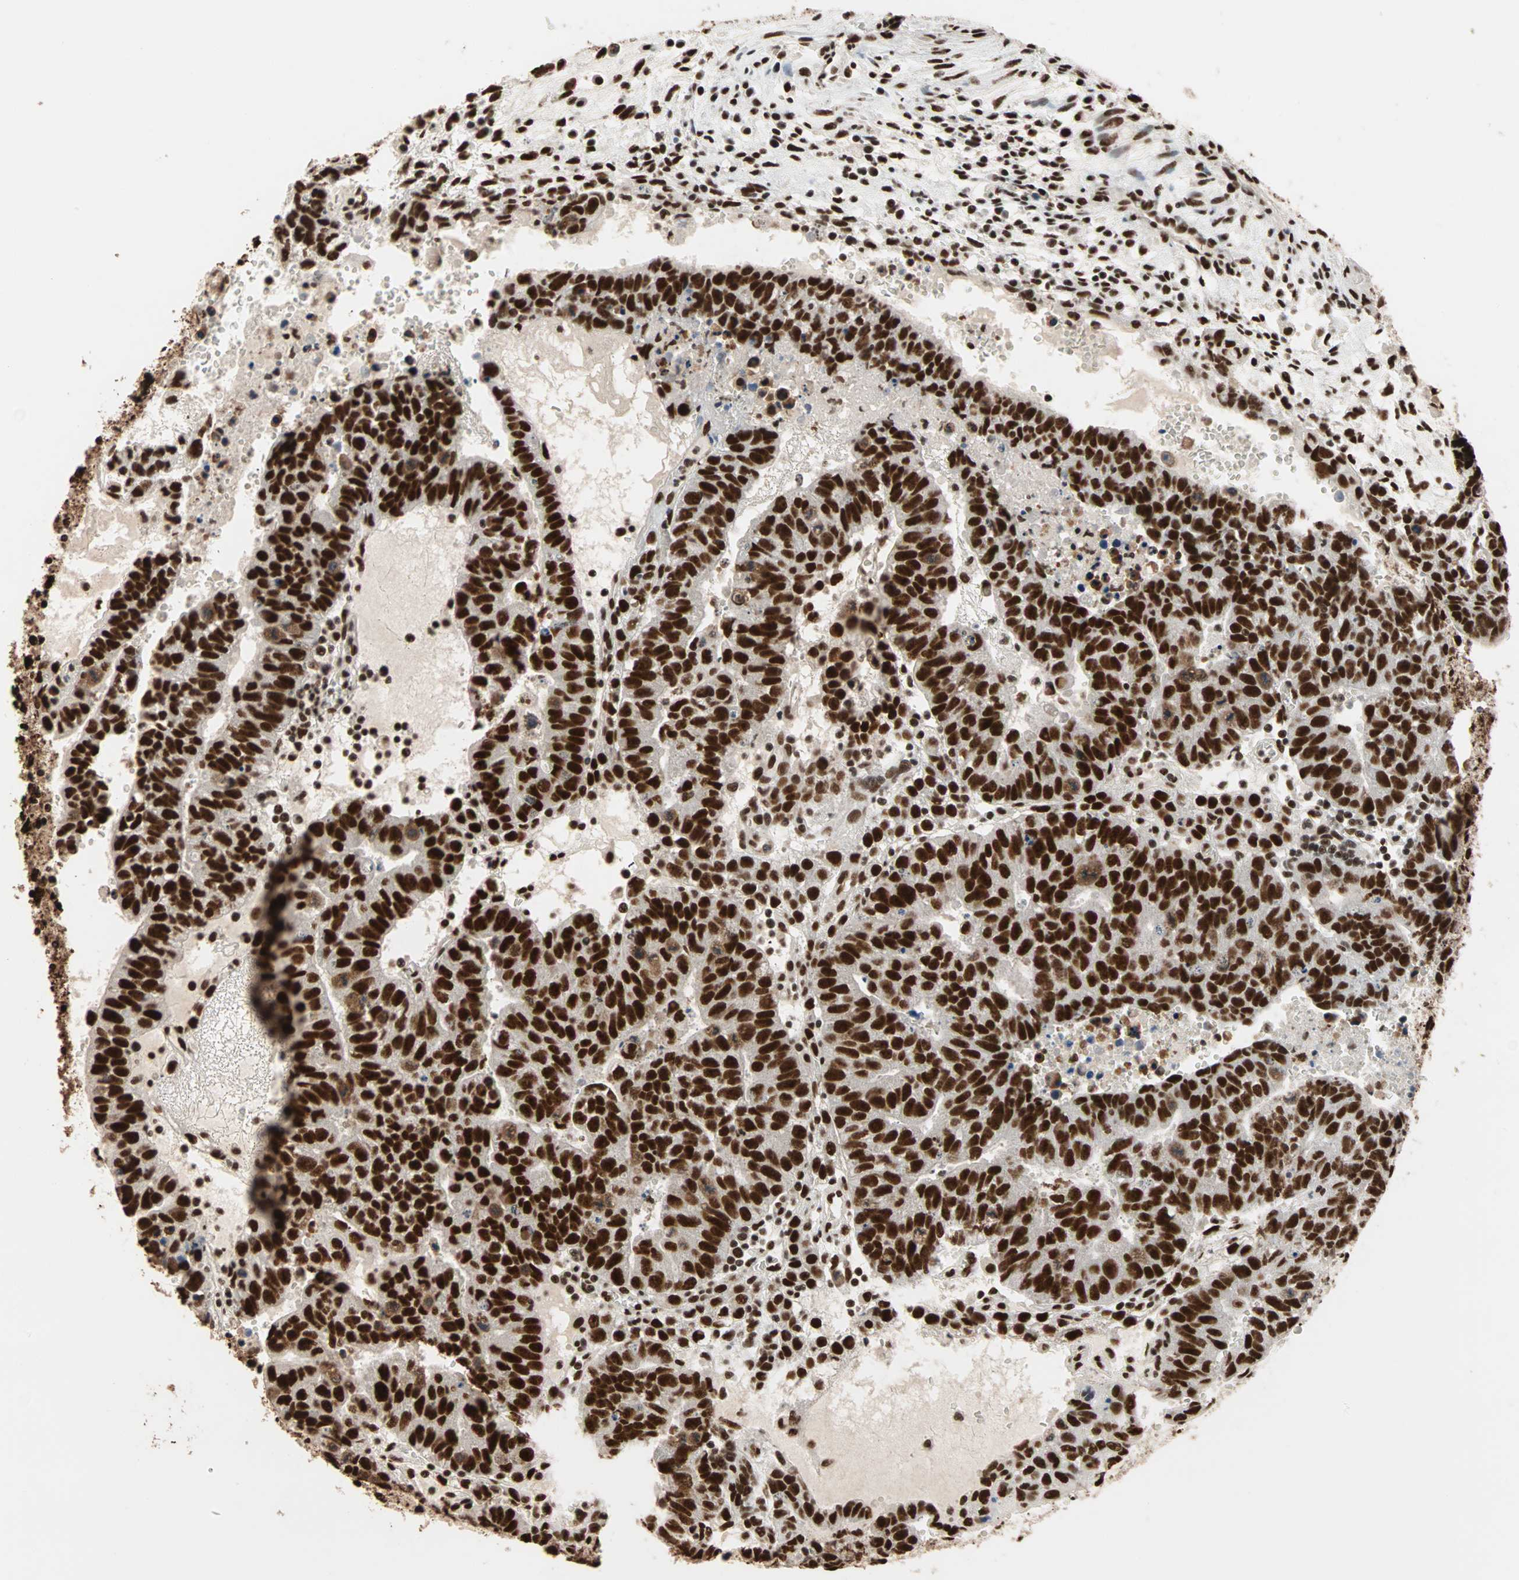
{"staining": {"intensity": "strong", "quantity": ">75%", "location": "nuclear"}, "tissue": "testis cancer", "cell_type": "Tumor cells", "image_type": "cancer", "snomed": [{"axis": "morphology", "description": "Seminoma, NOS"}, {"axis": "morphology", "description": "Carcinoma, Embryonal, NOS"}, {"axis": "topography", "description": "Testis"}], "caption": "Embryonal carcinoma (testis) tissue shows strong nuclear expression in about >75% of tumor cells", "gene": "ILF2", "patient": {"sex": "male", "age": 52}}